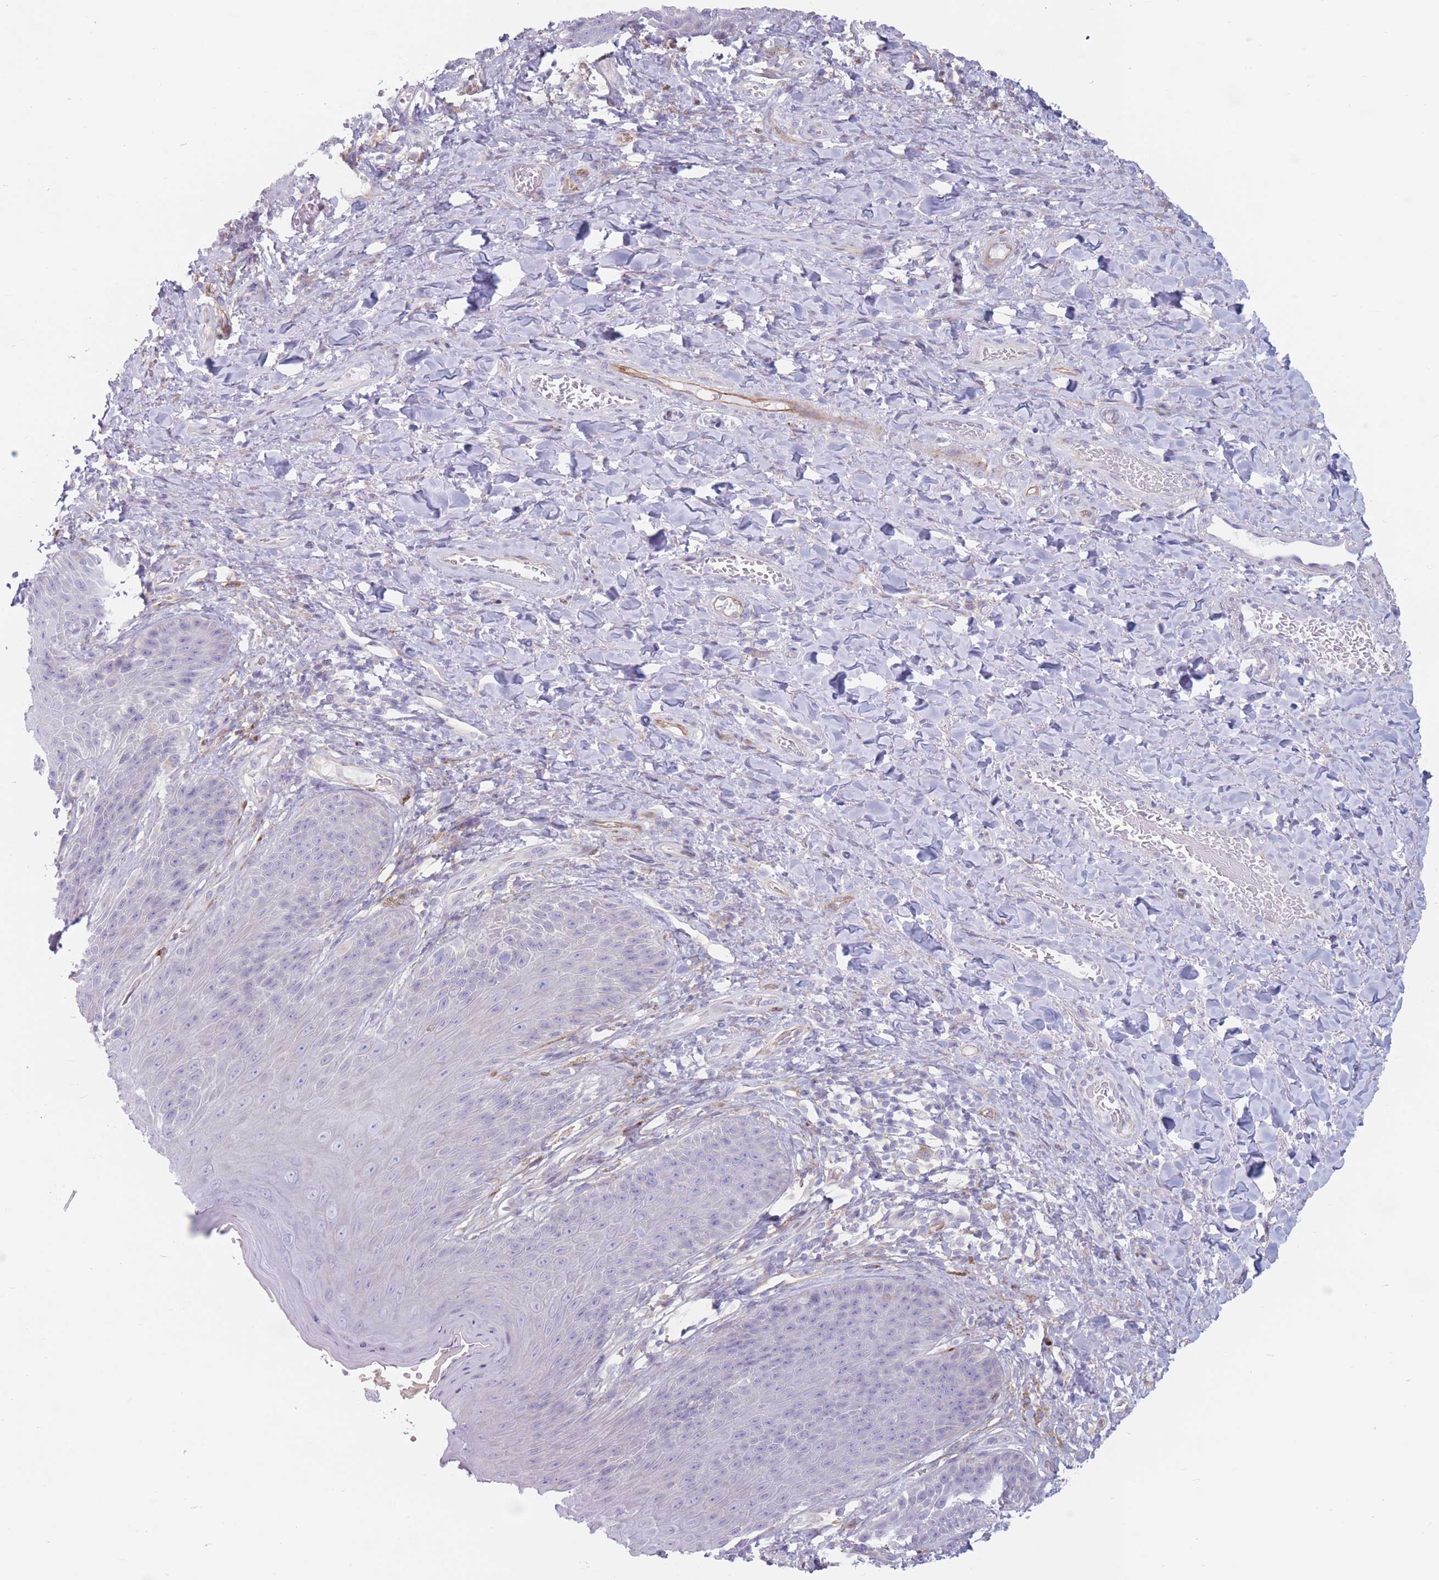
{"staining": {"intensity": "negative", "quantity": "none", "location": "none"}, "tissue": "skin", "cell_type": "Epidermal cells", "image_type": "normal", "snomed": [{"axis": "morphology", "description": "Normal tissue, NOS"}, {"axis": "topography", "description": "Anal"}], "caption": "IHC photomicrograph of normal human skin stained for a protein (brown), which displays no expression in epidermal cells.", "gene": "PLPP1", "patient": {"sex": "female", "age": 89}}